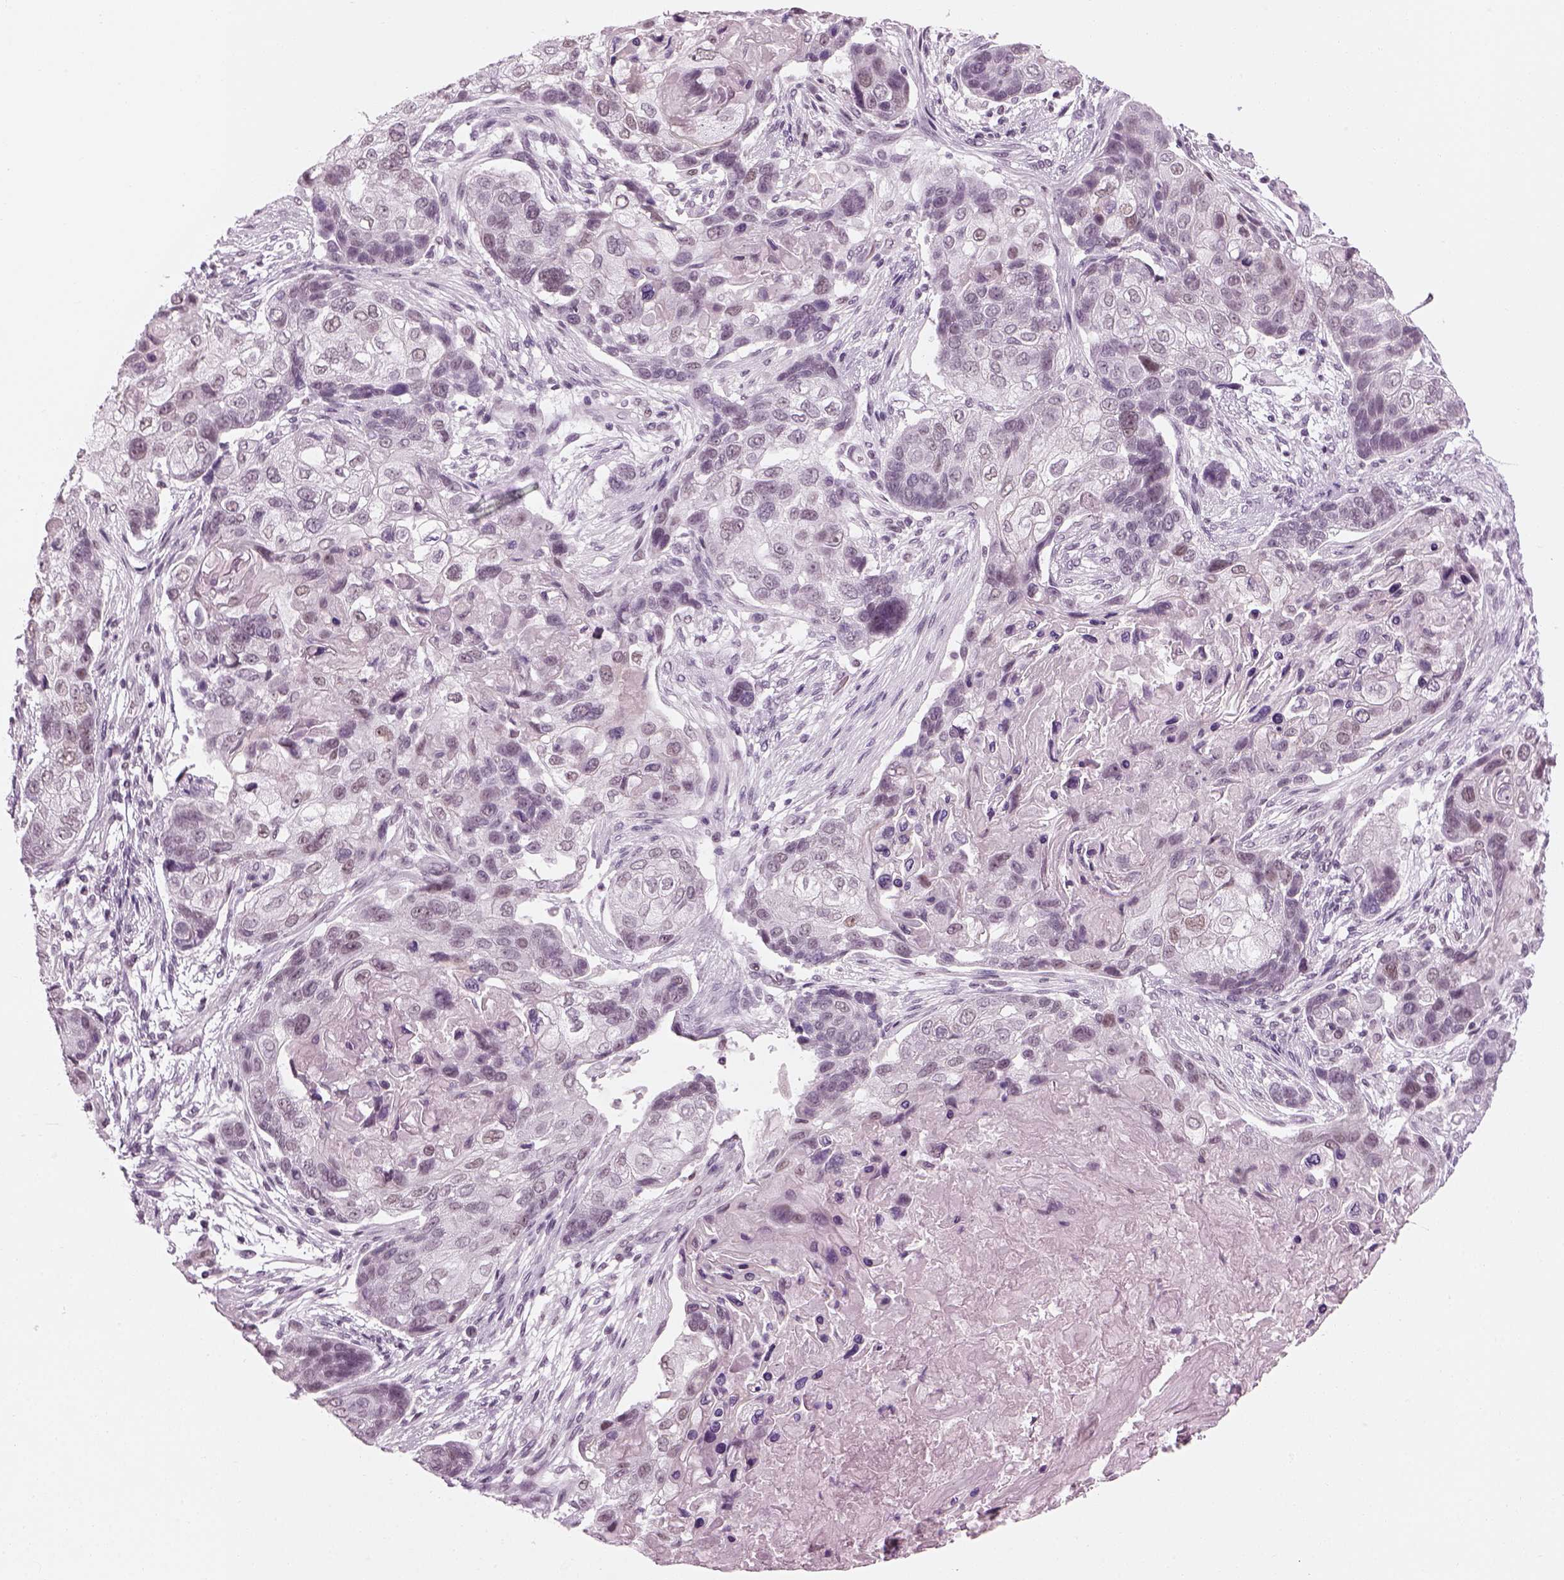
{"staining": {"intensity": "weak", "quantity": "<25%", "location": "nuclear"}, "tissue": "lung cancer", "cell_type": "Tumor cells", "image_type": "cancer", "snomed": [{"axis": "morphology", "description": "Squamous cell carcinoma, NOS"}, {"axis": "topography", "description": "Lung"}], "caption": "Immunohistochemistry of human squamous cell carcinoma (lung) shows no expression in tumor cells.", "gene": "KCNG2", "patient": {"sex": "male", "age": 69}}